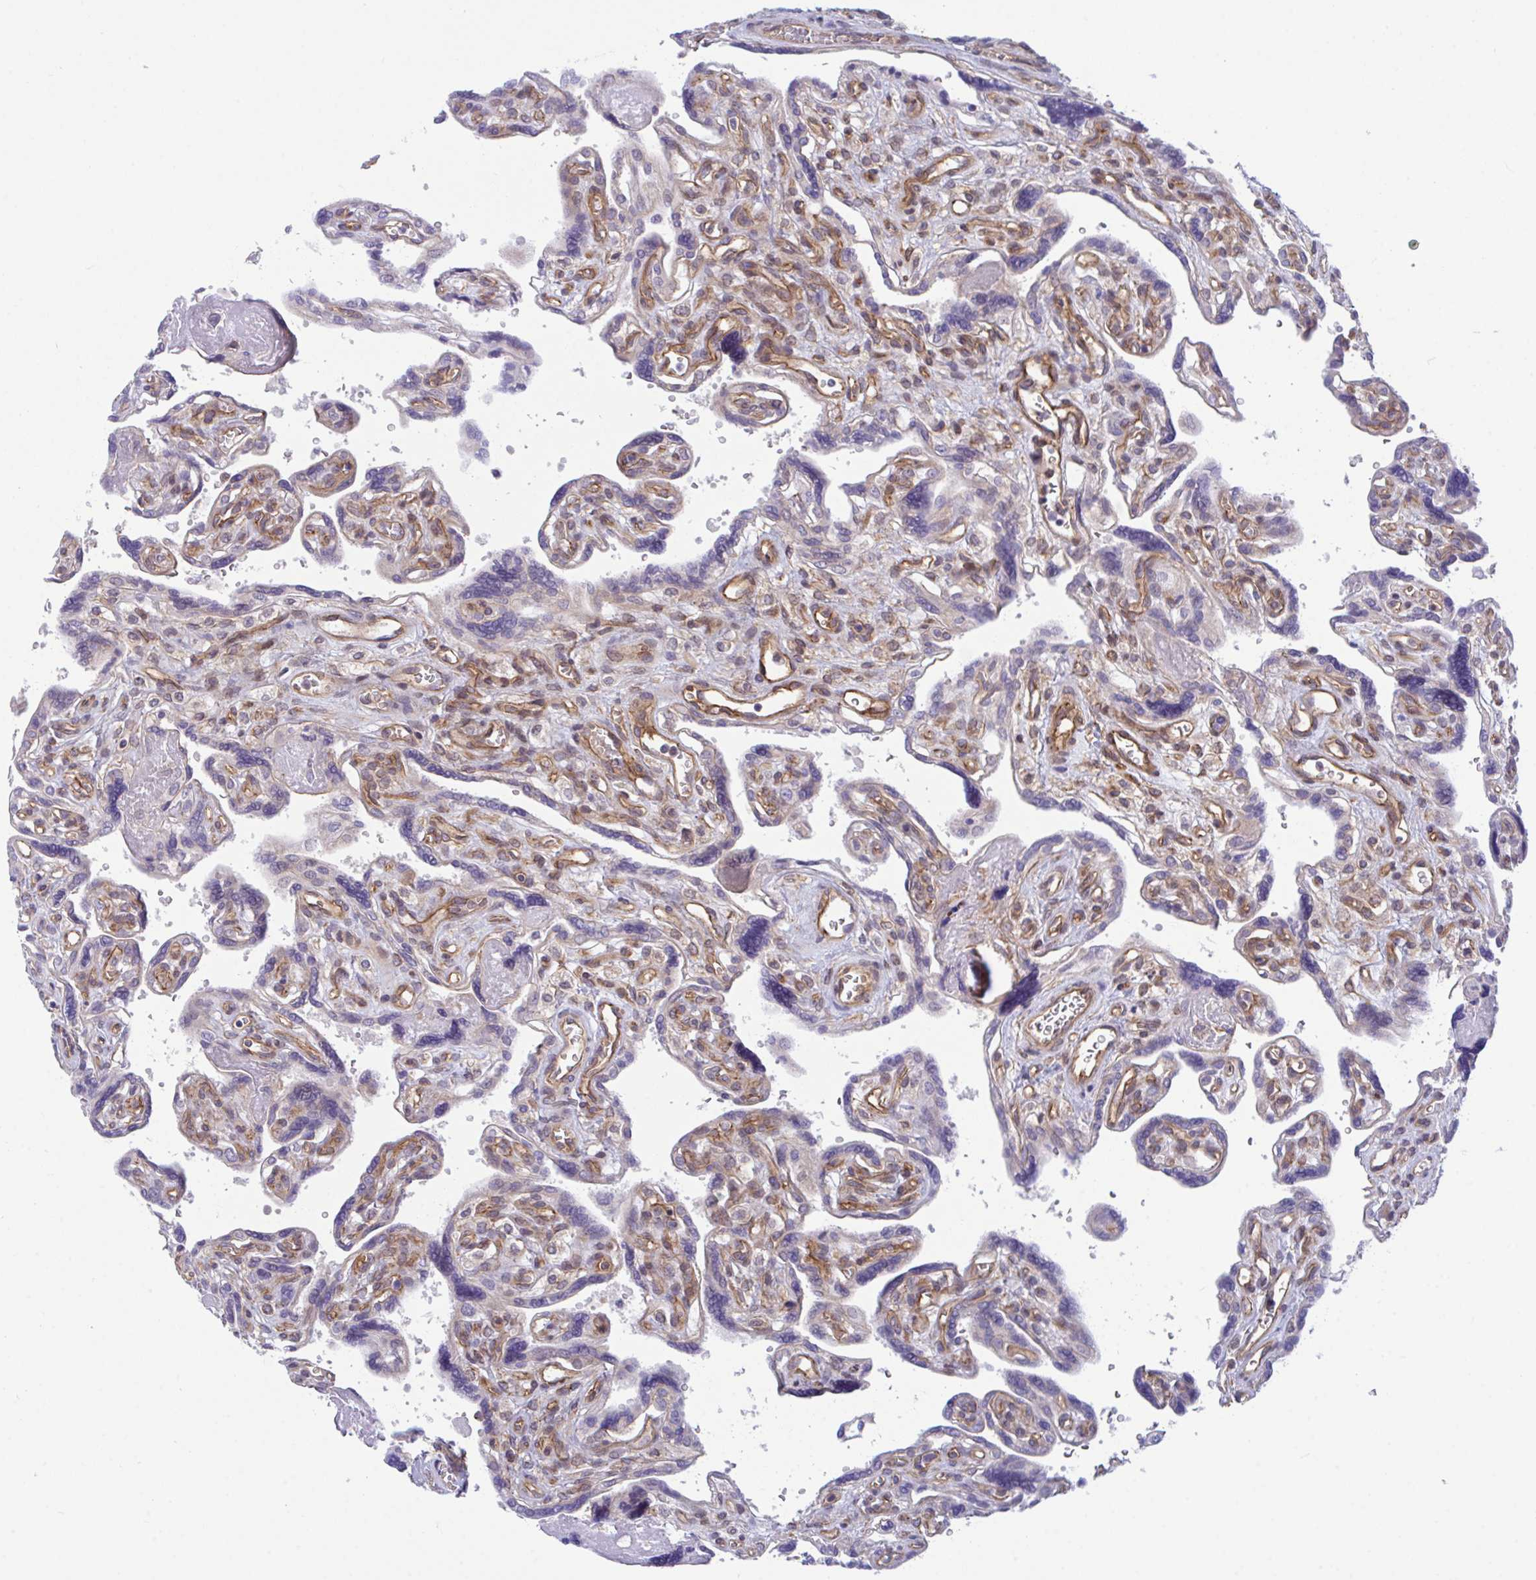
{"staining": {"intensity": "negative", "quantity": "none", "location": "none"}, "tissue": "placenta", "cell_type": "Trophoblastic cells", "image_type": "normal", "snomed": [{"axis": "morphology", "description": "Normal tissue, NOS"}, {"axis": "topography", "description": "Placenta"}], "caption": "Immunohistochemistry (IHC) of unremarkable human placenta reveals no staining in trophoblastic cells. (Stains: DAB (3,3'-diaminobenzidine) immunohistochemistry (IHC) with hematoxylin counter stain, Microscopy: brightfield microscopy at high magnification).", "gene": "ZBED3", "patient": {"sex": "female", "age": 39}}